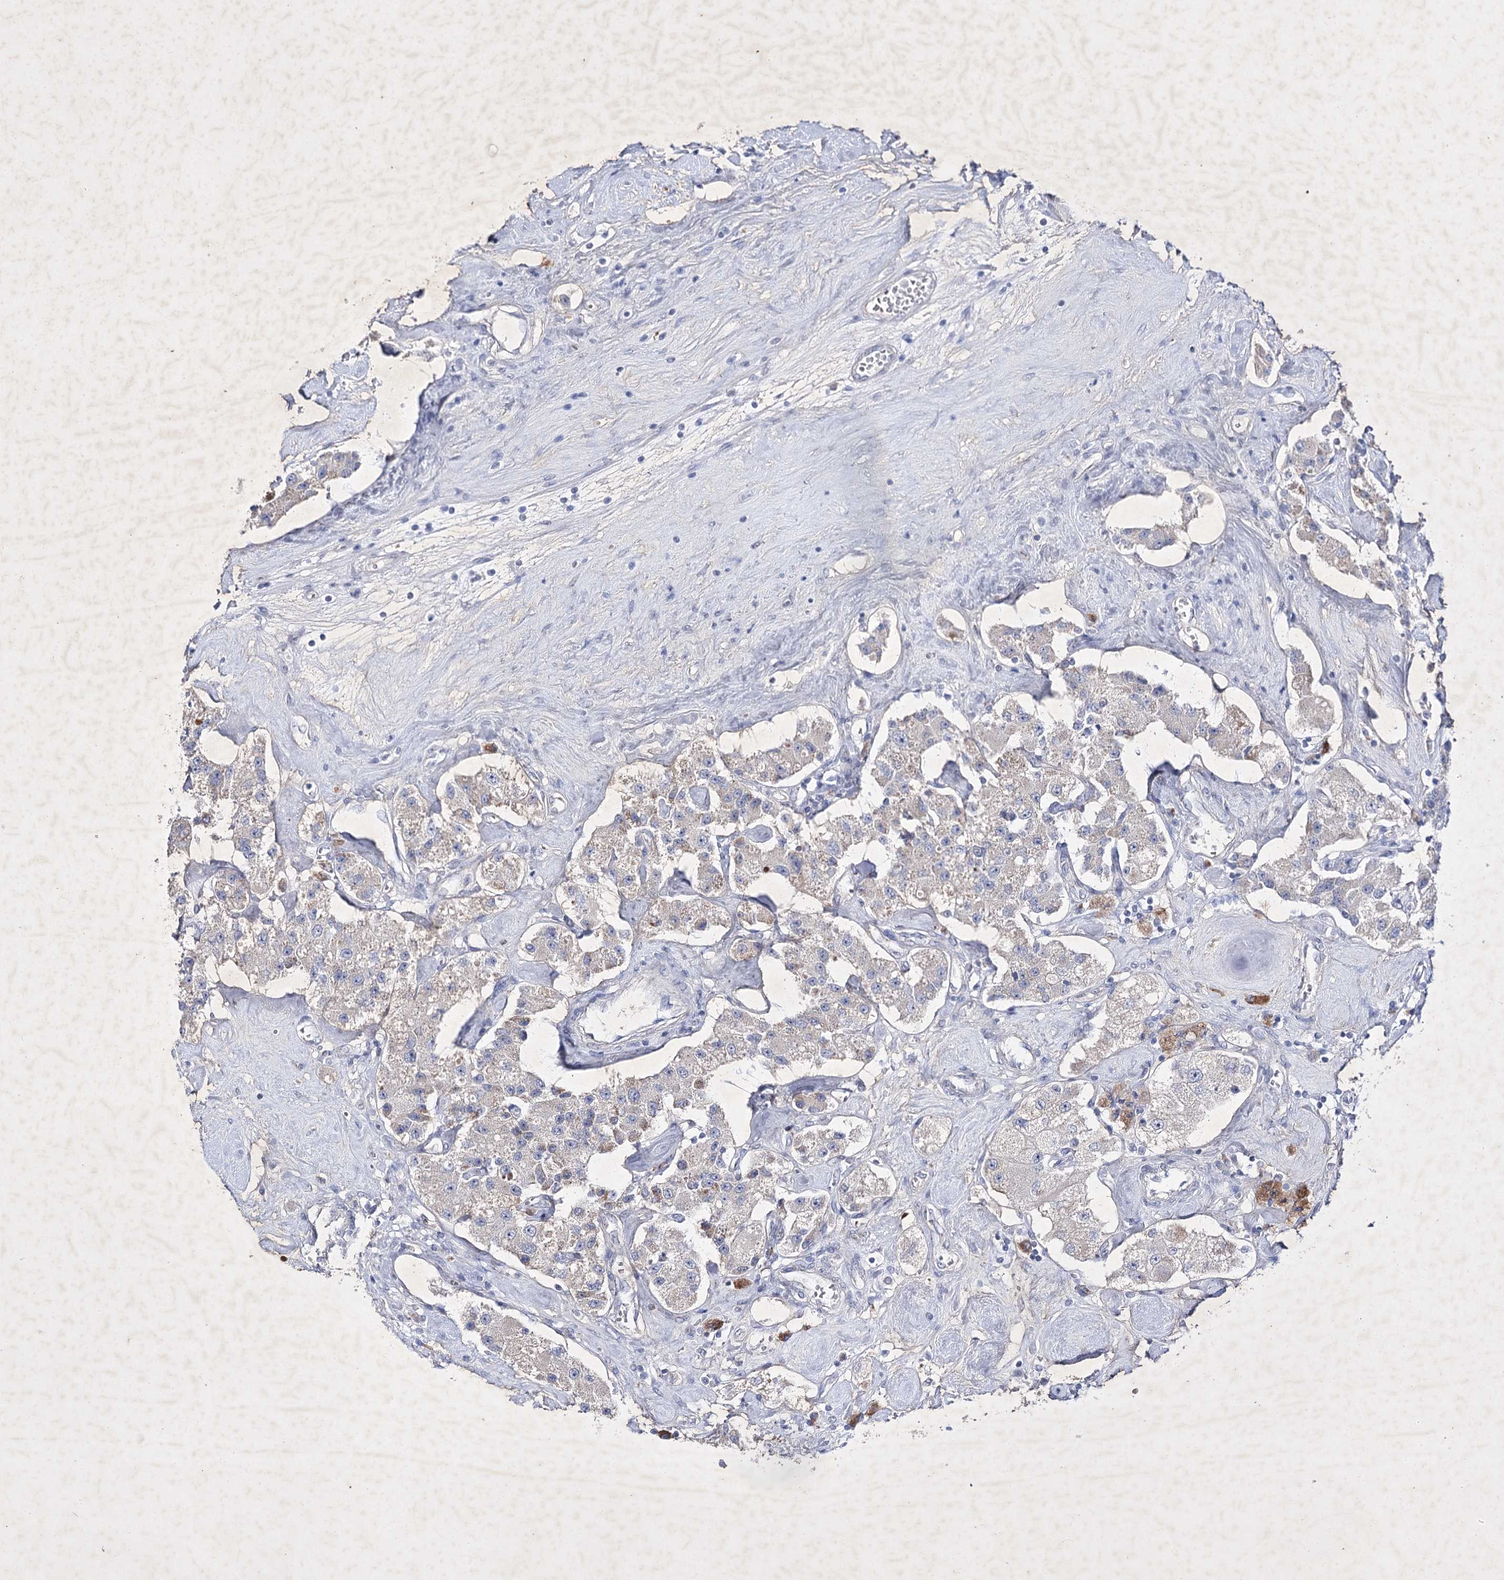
{"staining": {"intensity": "negative", "quantity": "none", "location": "none"}, "tissue": "carcinoid", "cell_type": "Tumor cells", "image_type": "cancer", "snomed": [{"axis": "morphology", "description": "Carcinoid, malignant, NOS"}, {"axis": "topography", "description": "Pancreas"}], "caption": "Immunohistochemical staining of carcinoid shows no significant positivity in tumor cells.", "gene": "COX15", "patient": {"sex": "male", "age": 41}}